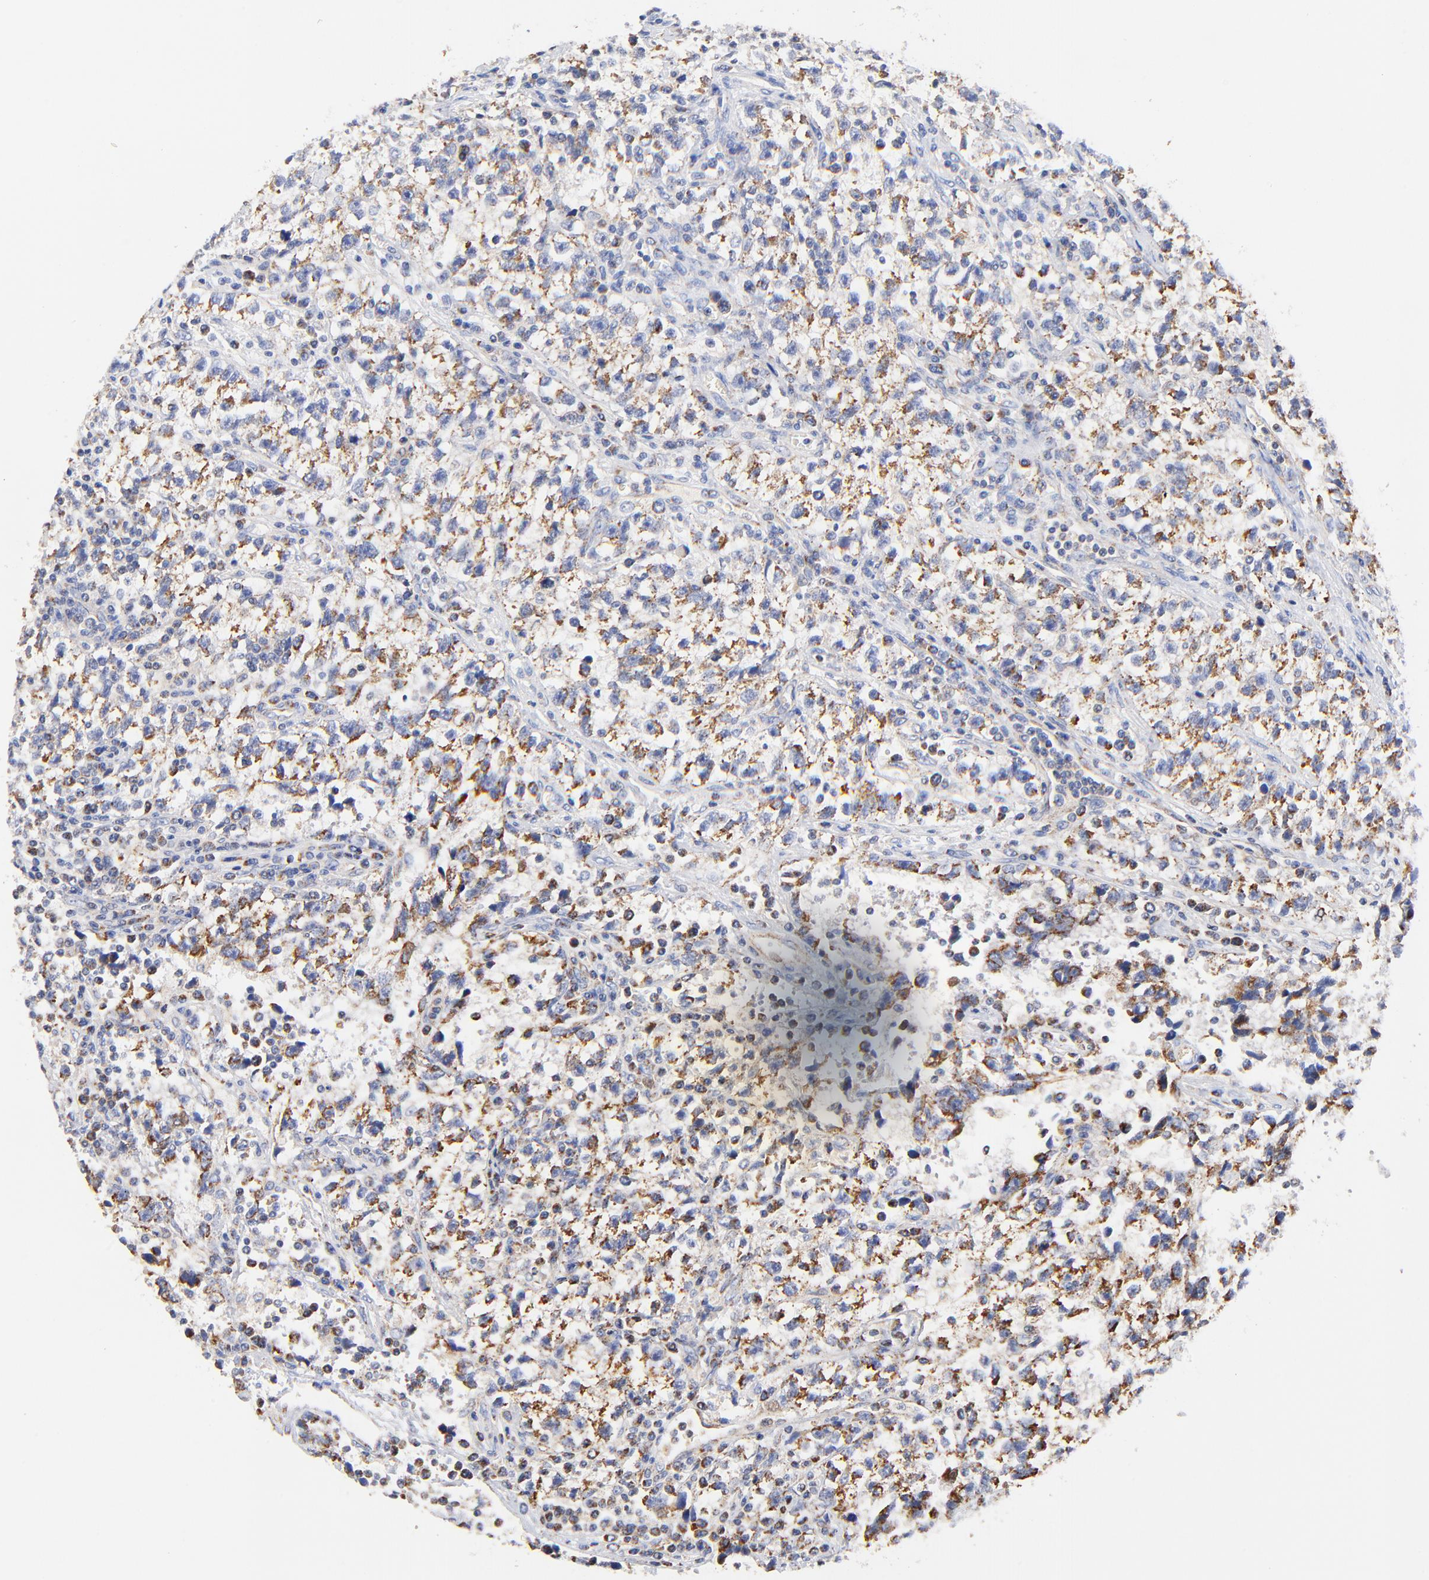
{"staining": {"intensity": "moderate", "quantity": "25%-75%", "location": "cytoplasmic/membranous"}, "tissue": "testis cancer", "cell_type": "Tumor cells", "image_type": "cancer", "snomed": [{"axis": "morphology", "description": "Seminoma, NOS"}, {"axis": "topography", "description": "Testis"}], "caption": "Human testis cancer stained for a protein (brown) reveals moderate cytoplasmic/membranous positive expression in about 25%-75% of tumor cells.", "gene": "ATP5F1D", "patient": {"sex": "male", "age": 38}}